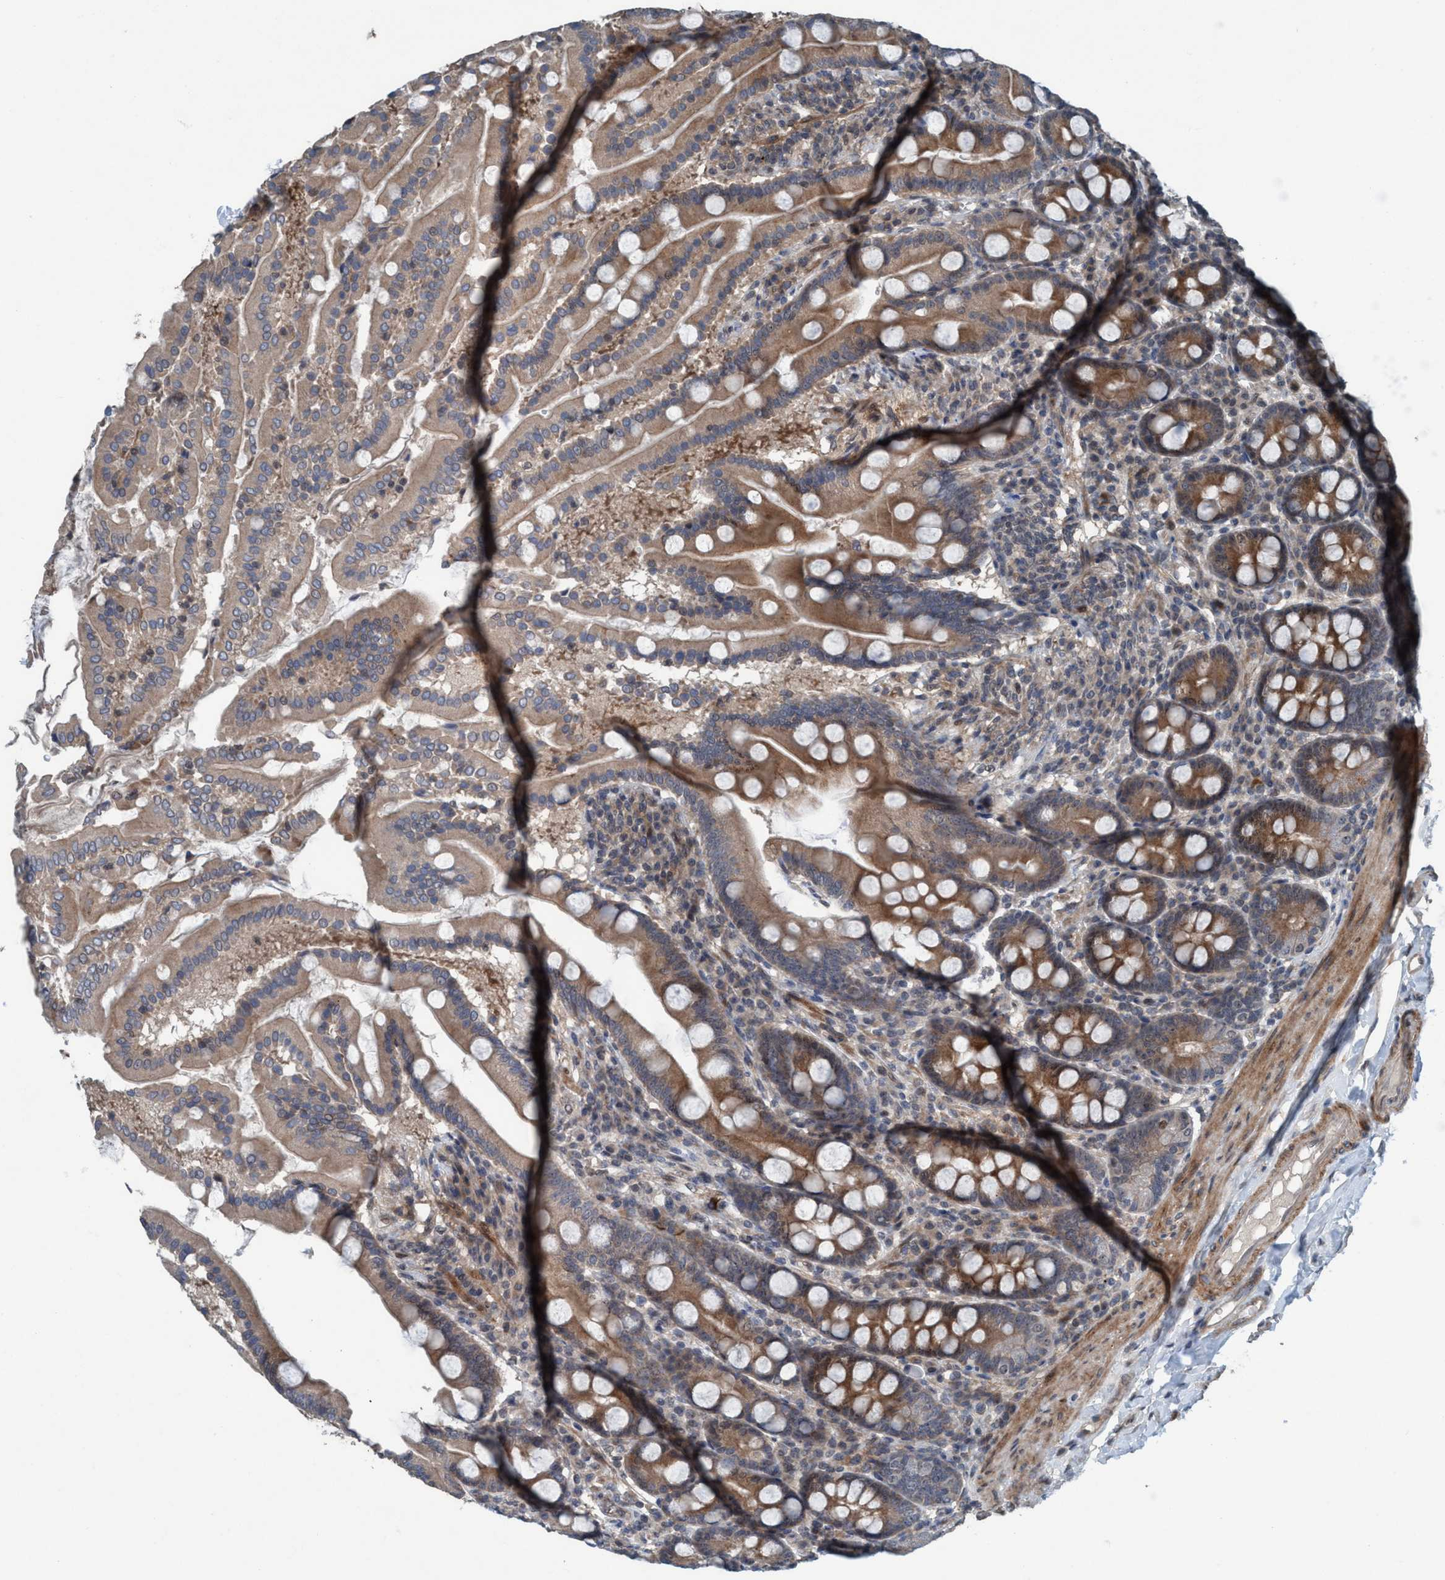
{"staining": {"intensity": "moderate", "quantity": ">75%", "location": "cytoplasmic/membranous"}, "tissue": "duodenum", "cell_type": "Glandular cells", "image_type": "normal", "snomed": [{"axis": "morphology", "description": "Normal tissue, NOS"}, {"axis": "topography", "description": "Duodenum"}], "caption": "High-power microscopy captured an IHC photomicrograph of benign duodenum, revealing moderate cytoplasmic/membranous positivity in approximately >75% of glandular cells. (DAB (3,3'-diaminobenzidine) IHC with brightfield microscopy, high magnification).", "gene": "NISCH", "patient": {"sex": "male", "age": 50}}